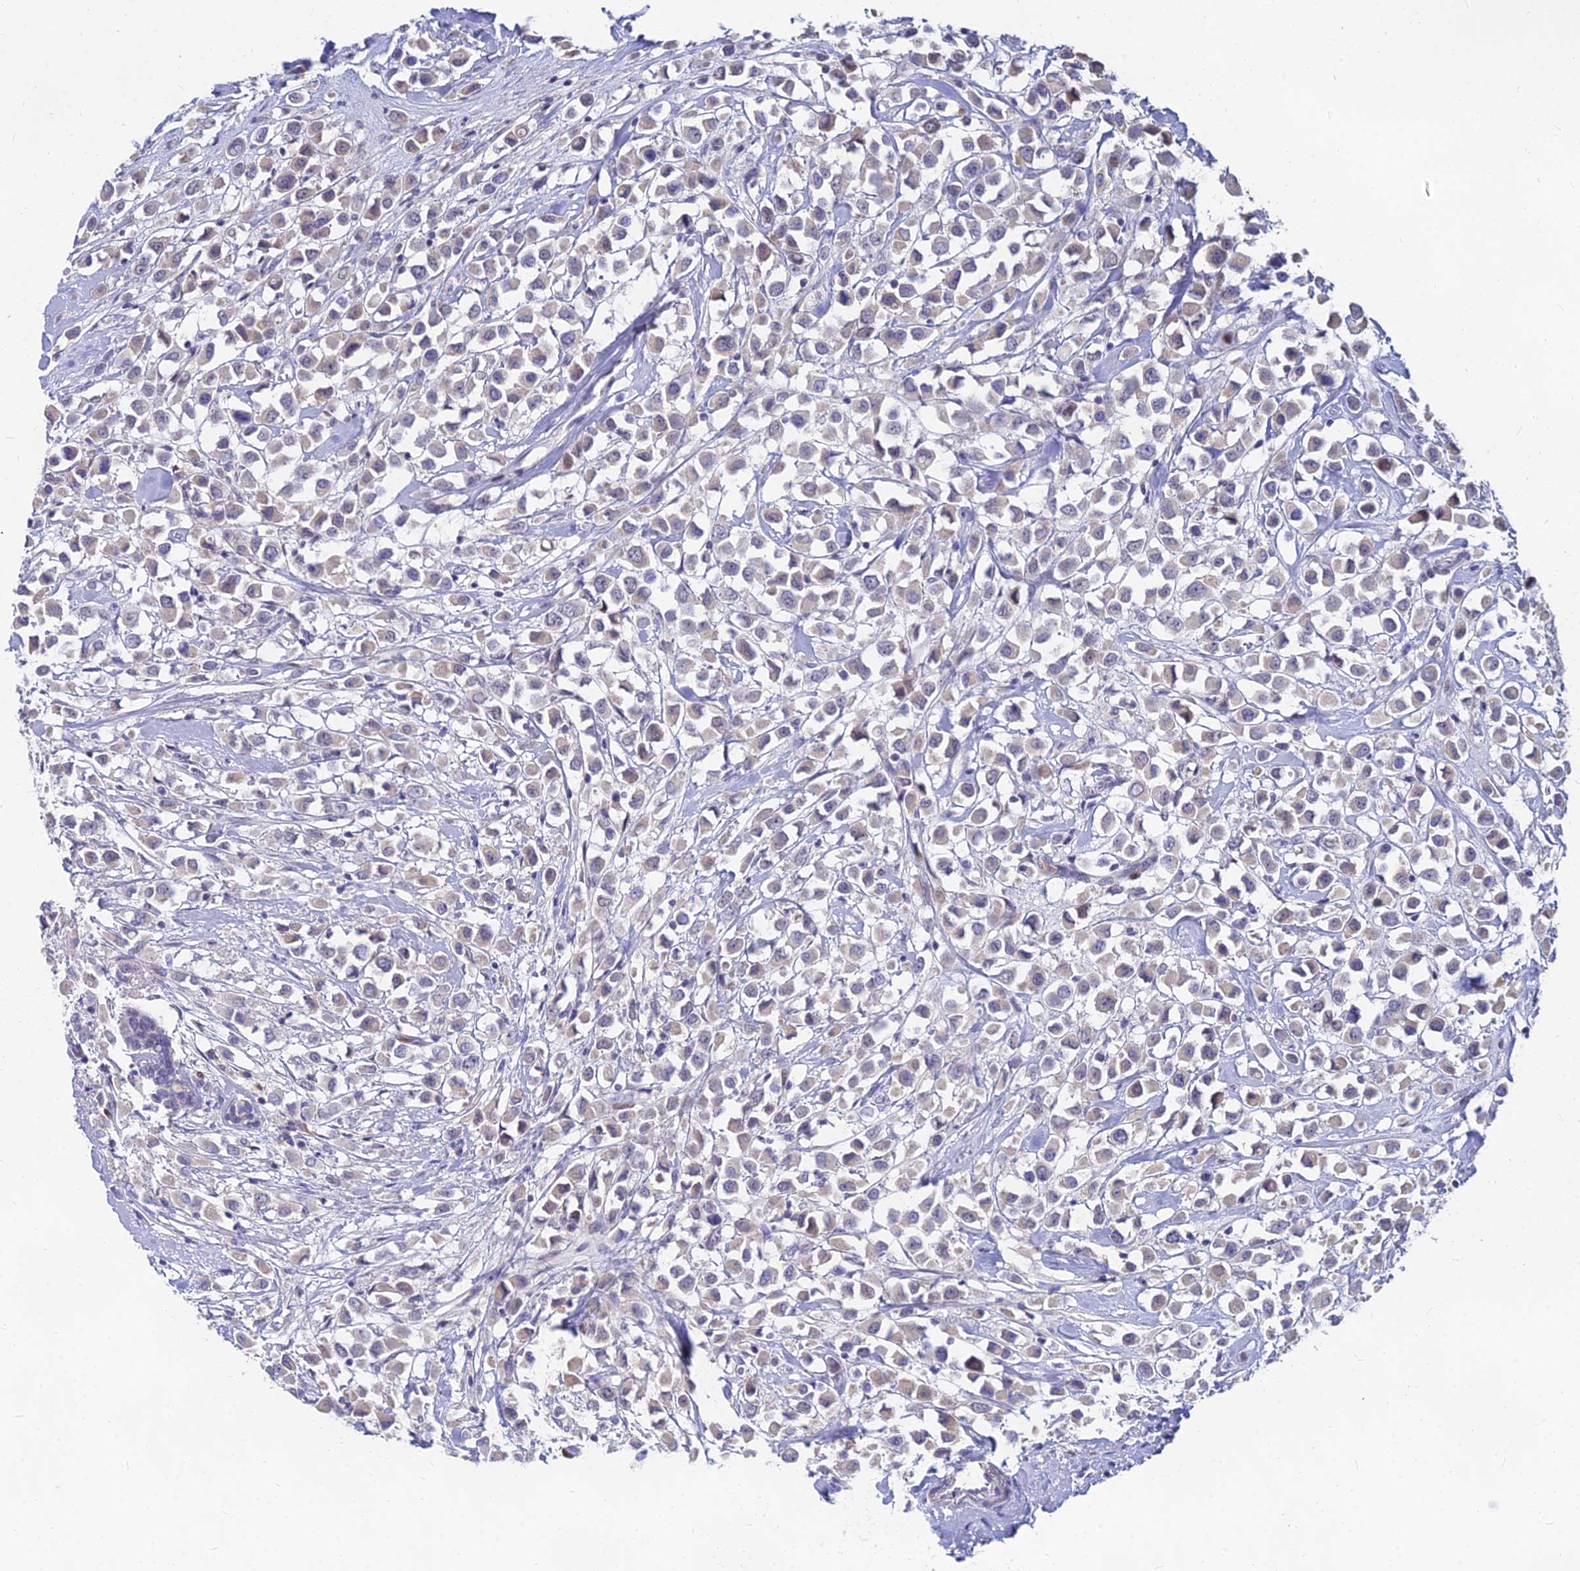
{"staining": {"intensity": "weak", "quantity": "<25%", "location": "cytoplasmic/membranous"}, "tissue": "breast cancer", "cell_type": "Tumor cells", "image_type": "cancer", "snomed": [{"axis": "morphology", "description": "Duct carcinoma"}, {"axis": "topography", "description": "Breast"}], "caption": "An IHC micrograph of infiltrating ductal carcinoma (breast) is shown. There is no staining in tumor cells of infiltrating ductal carcinoma (breast).", "gene": "GOLGA6D", "patient": {"sex": "female", "age": 61}}